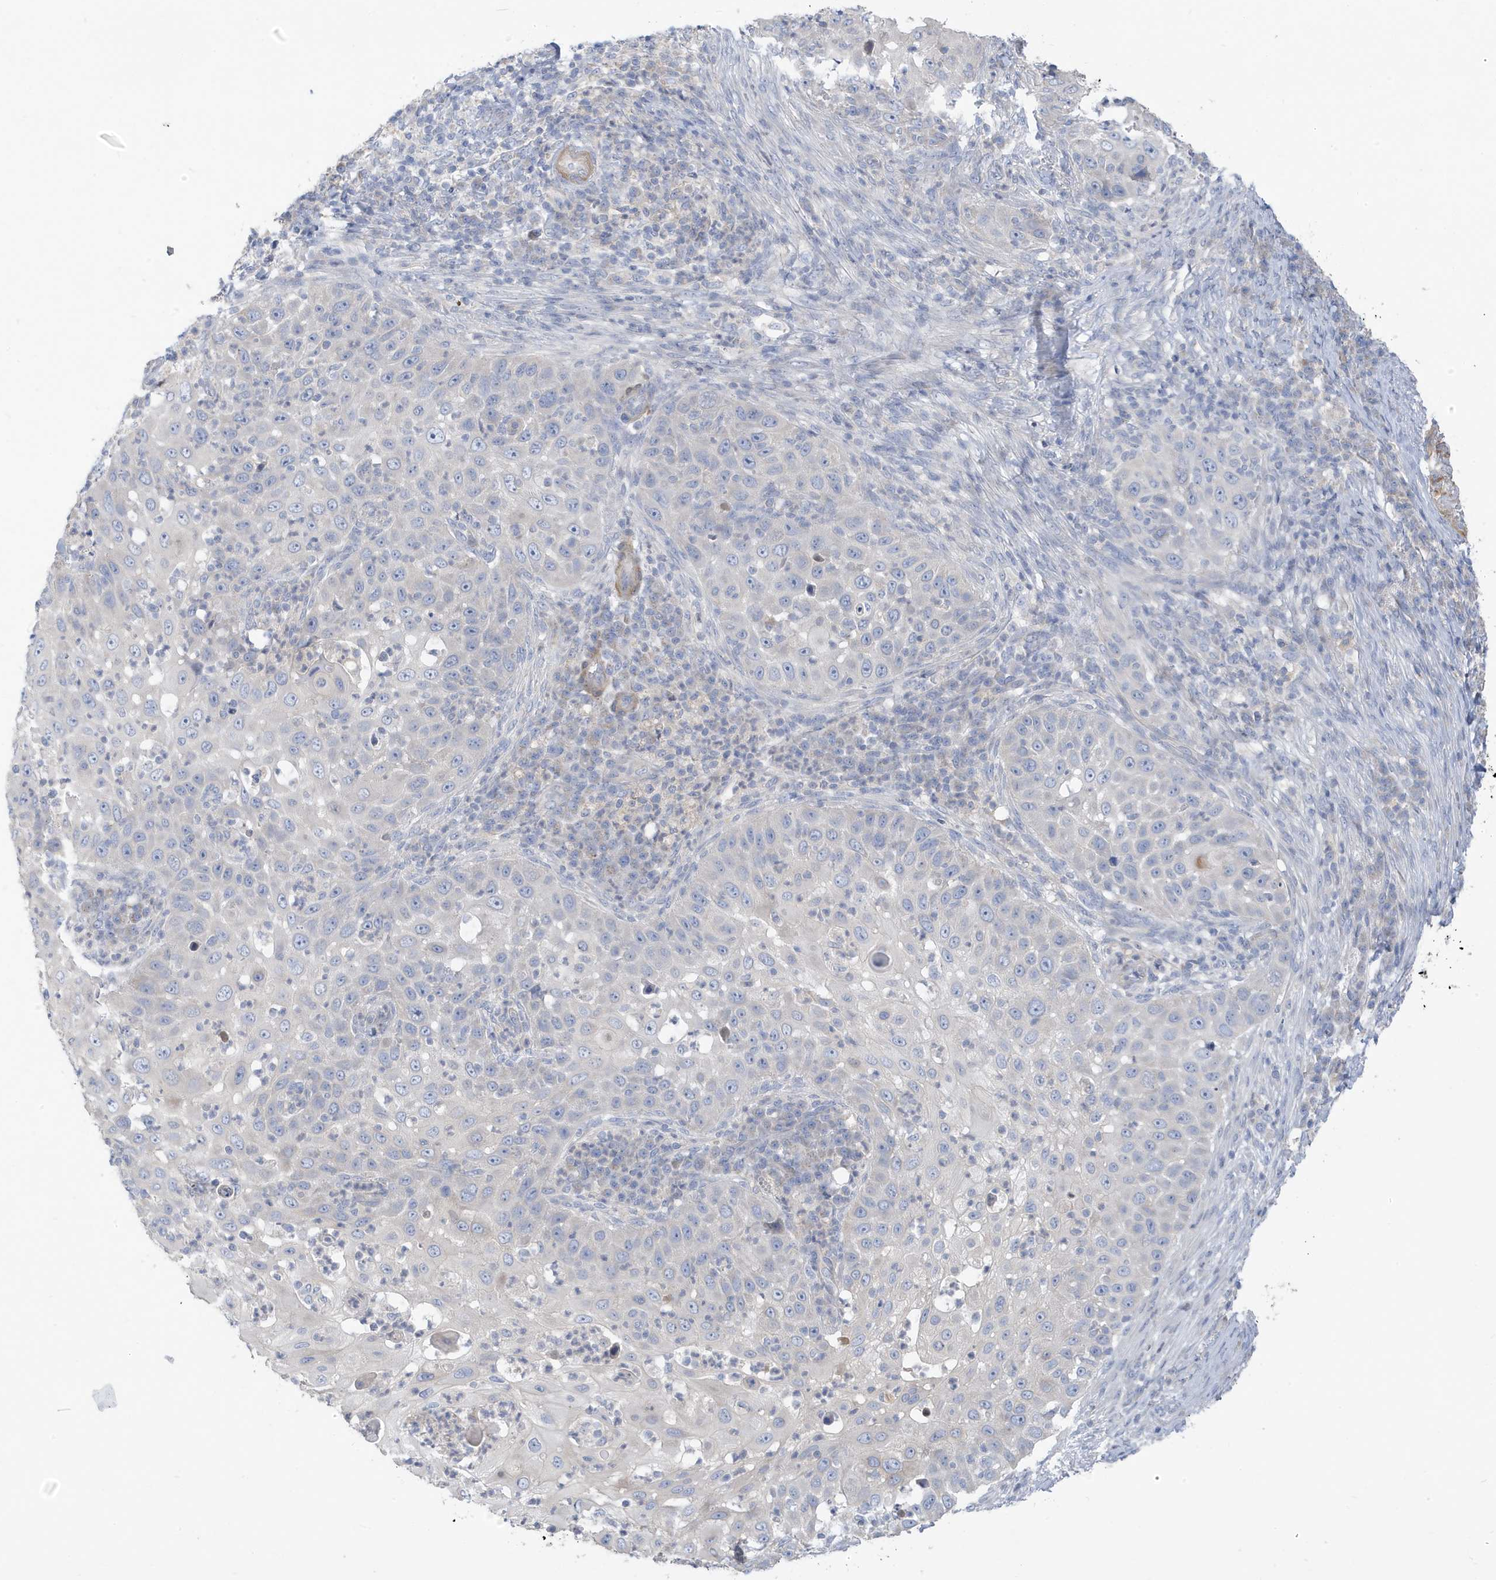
{"staining": {"intensity": "negative", "quantity": "none", "location": "none"}, "tissue": "skin cancer", "cell_type": "Tumor cells", "image_type": "cancer", "snomed": [{"axis": "morphology", "description": "Squamous cell carcinoma, NOS"}, {"axis": "topography", "description": "Skin"}], "caption": "The histopathology image demonstrates no staining of tumor cells in squamous cell carcinoma (skin). (Brightfield microscopy of DAB immunohistochemistry at high magnification).", "gene": "ATP13A5", "patient": {"sex": "female", "age": 44}}